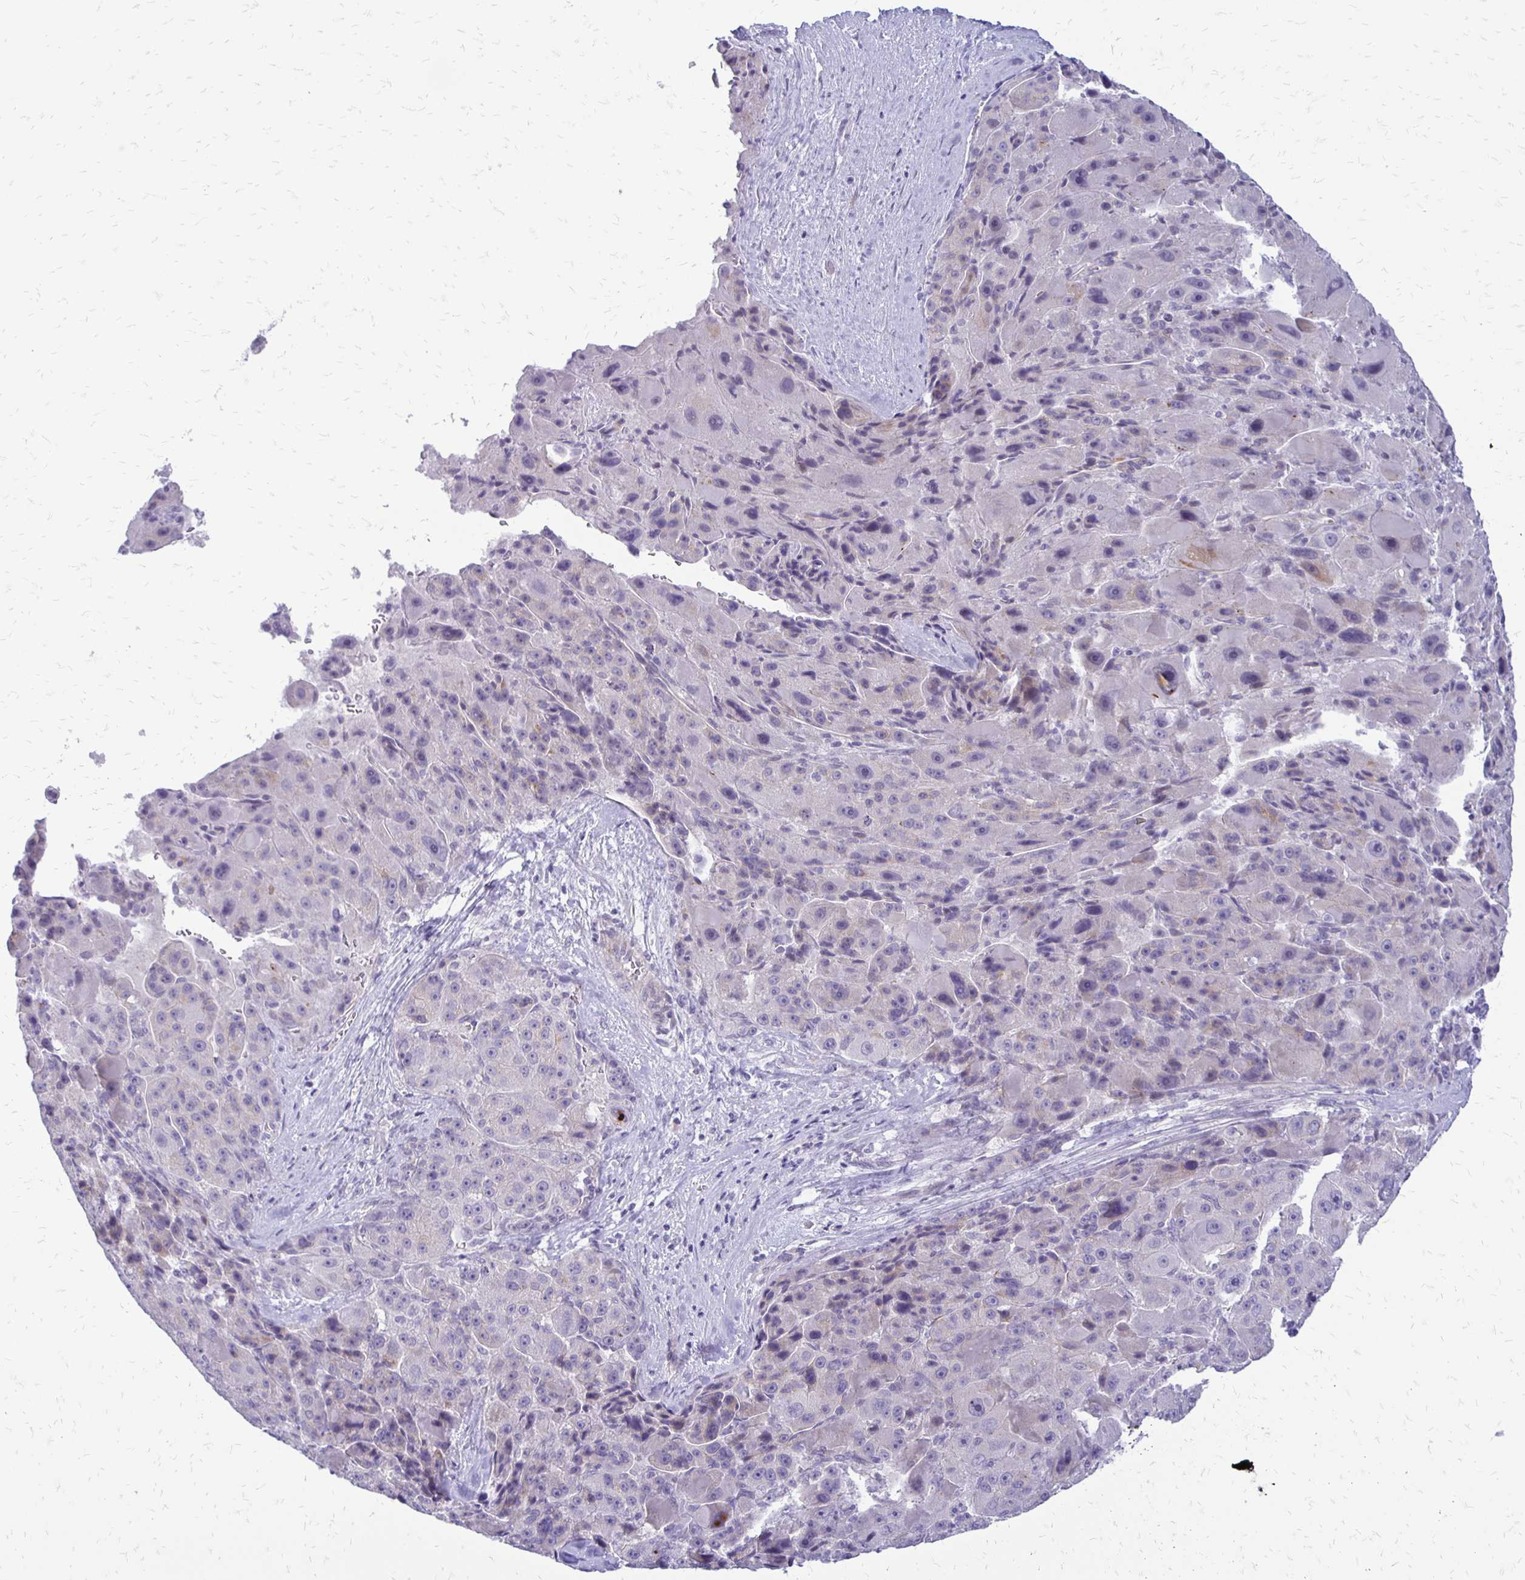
{"staining": {"intensity": "negative", "quantity": "none", "location": "none"}, "tissue": "liver cancer", "cell_type": "Tumor cells", "image_type": "cancer", "snomed": [{"axis": "morphology", "description": "Carcinoma, Hepatocellular, NOS"}, {"axis": "topography", "description": "Liver"}], "caption": "Immunohistochemical staining of liver hepatocellular carcinoma shows no significant positivity in tumor cells.", "gene": "EPYC", "patient": {"sex": "male", "age": 76}}